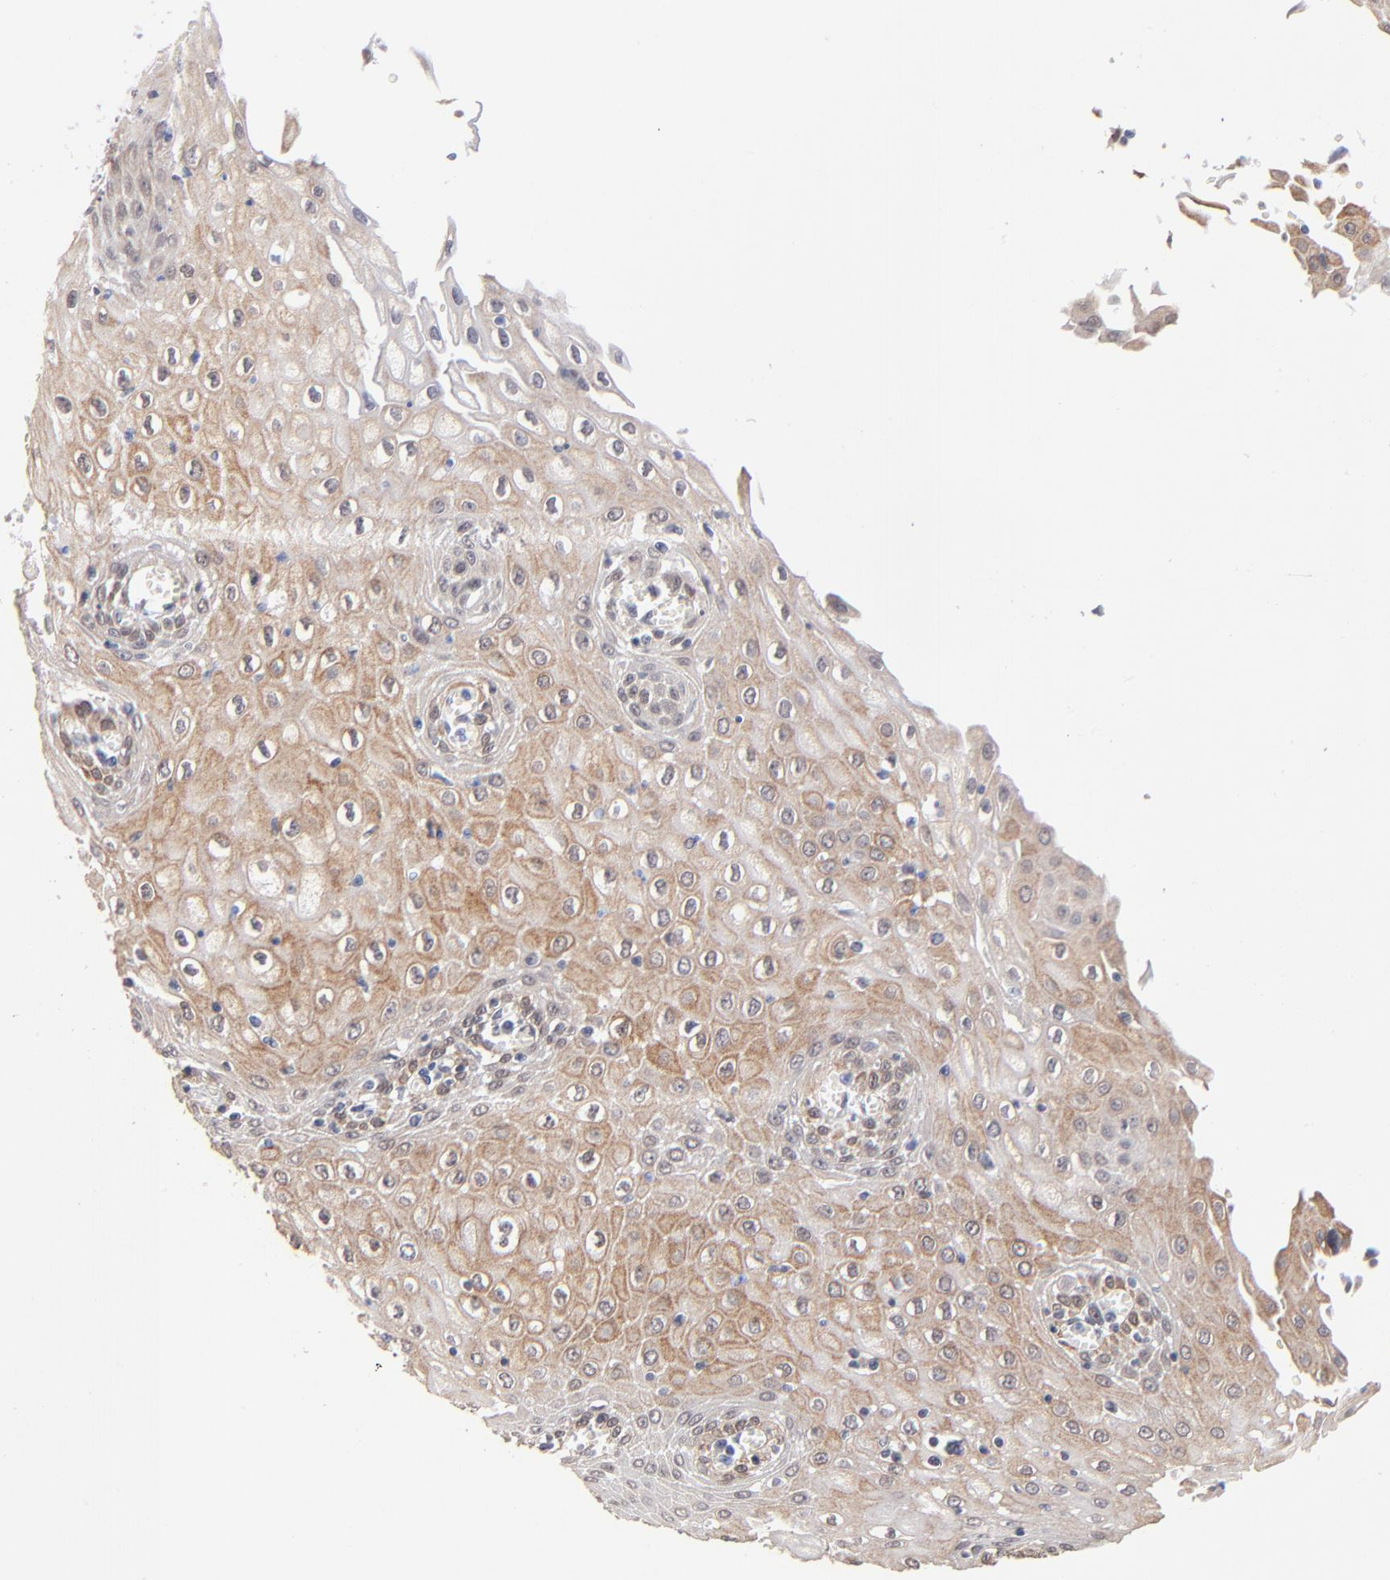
{"staining": {"intensity": "weak", "quantity": ">75%", "location": "cytoplasmic/membranous"}, "tissue": "esophagus", "cell_type": "Squamous epithelial cells", "image_type": "normal", "snomed": [{"axis": "morphology", "description": "Normal tissue, NOS"}, {"axis": "morphology", "description": "Squamous cell carcinoma, NOS"}, {"axis": "topography", "description": "Esophagus"}], "caption": "IHC micrograph of benign esophagus: human esophagus stained using immunohistochemistry displays low levels of weak protein expression localized specifically in the cytoplasmic/membranous of squamous epithelial cells, appearing as a cytoplasmic/membranous brown color.", "gene": "MBIP", "patient": {"sex": "male", "age": 65}}